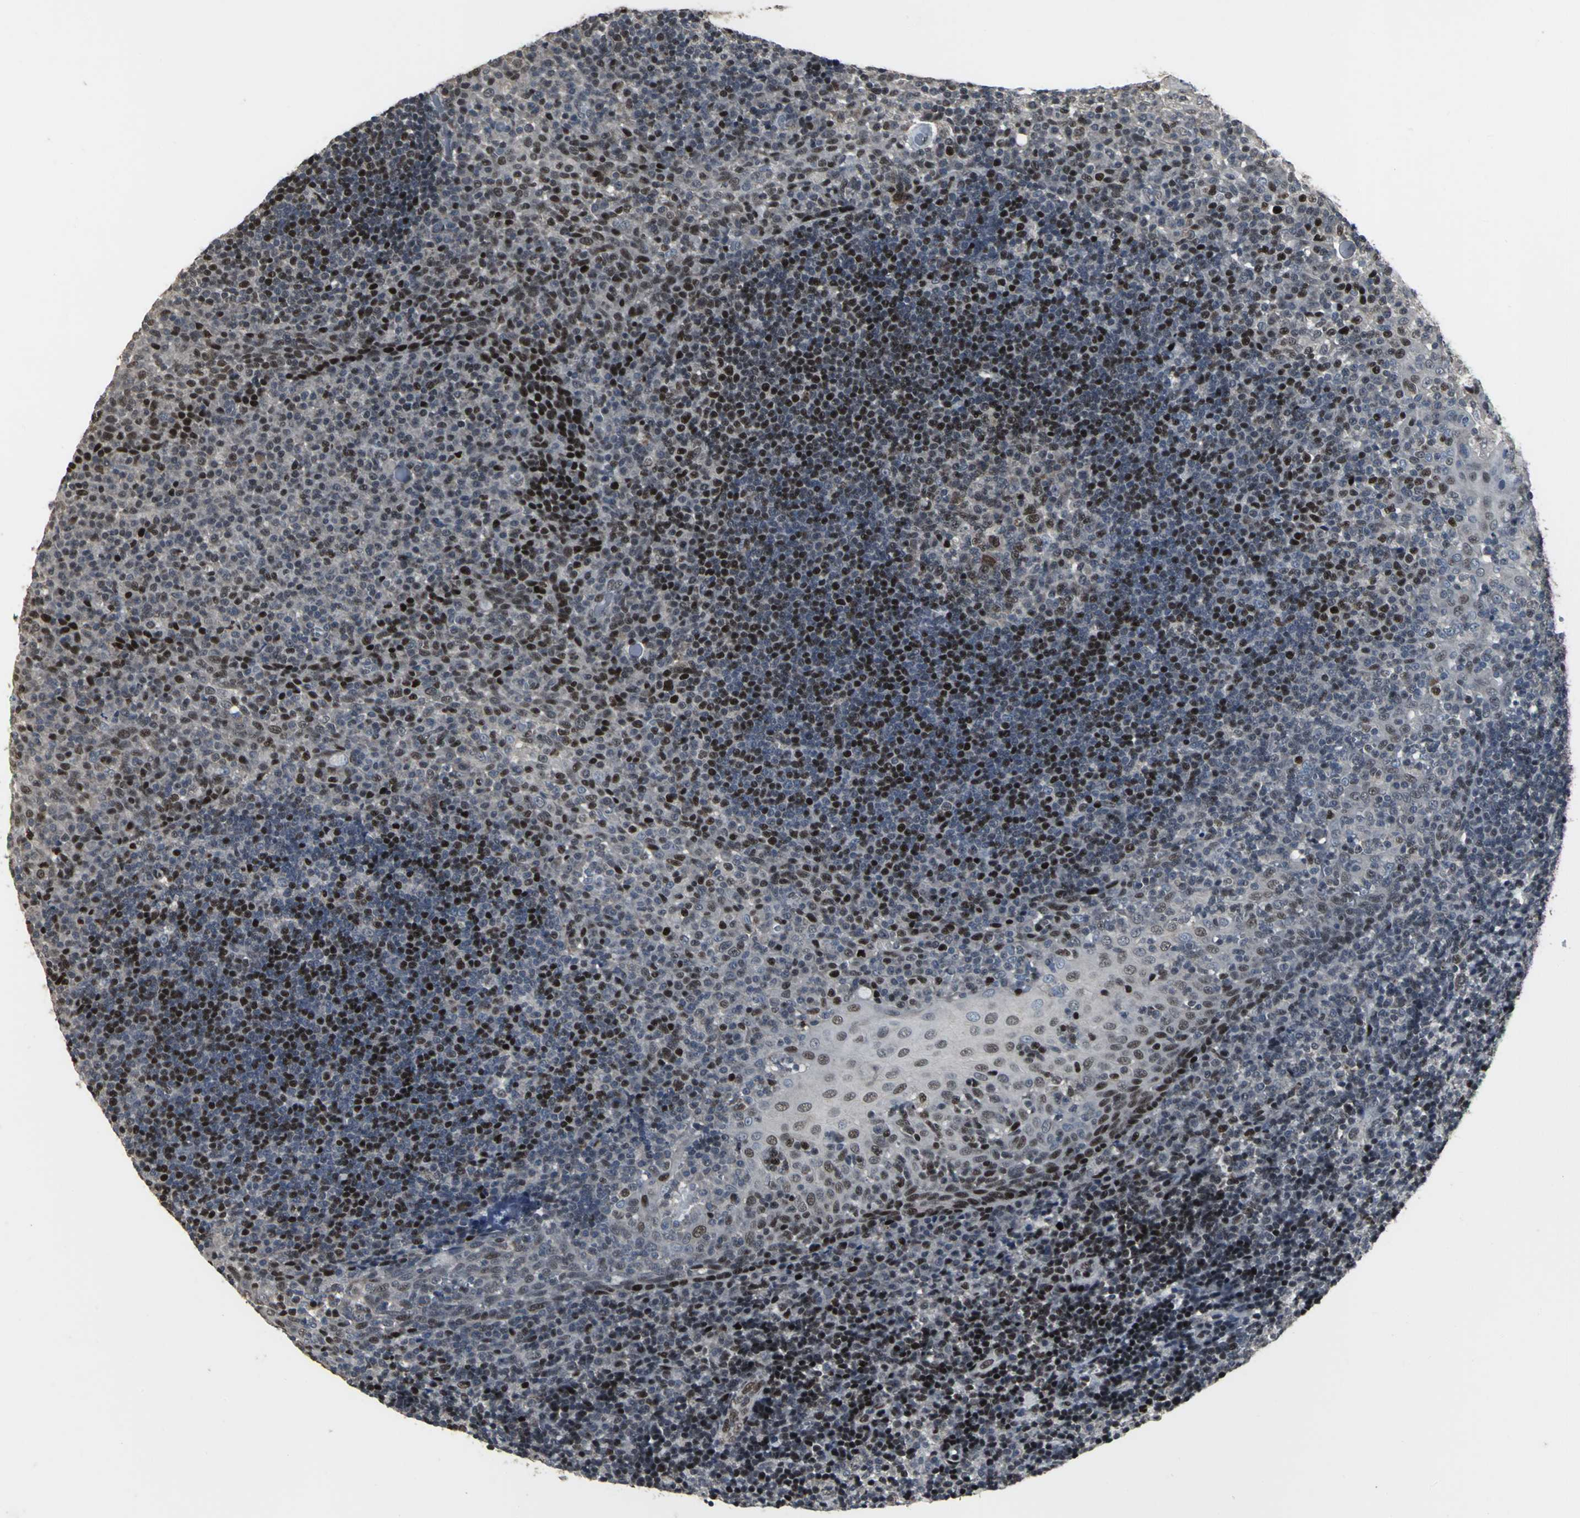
{"staining": {"intensity": "moderate", "quantity": "25%-75%", "location": "nuclear"}, "tissue": "tonsil", "cell_type": "Germinal center cells", "image_type": "normal", "snomed": [{"axis": "morphology", "description": "Normal tissue, NOS"}, {"axis": "topography", "description": "Tonsil"}], "caption": "This photomicrograph demonstrates immunohistochemistry (IHC) staining of normal tonsil, with medium moderate nuclear expression in about 25%-75% of germinal center cells.", "gene": "SRF", "patient": {"sex": "female", "age": 40}}